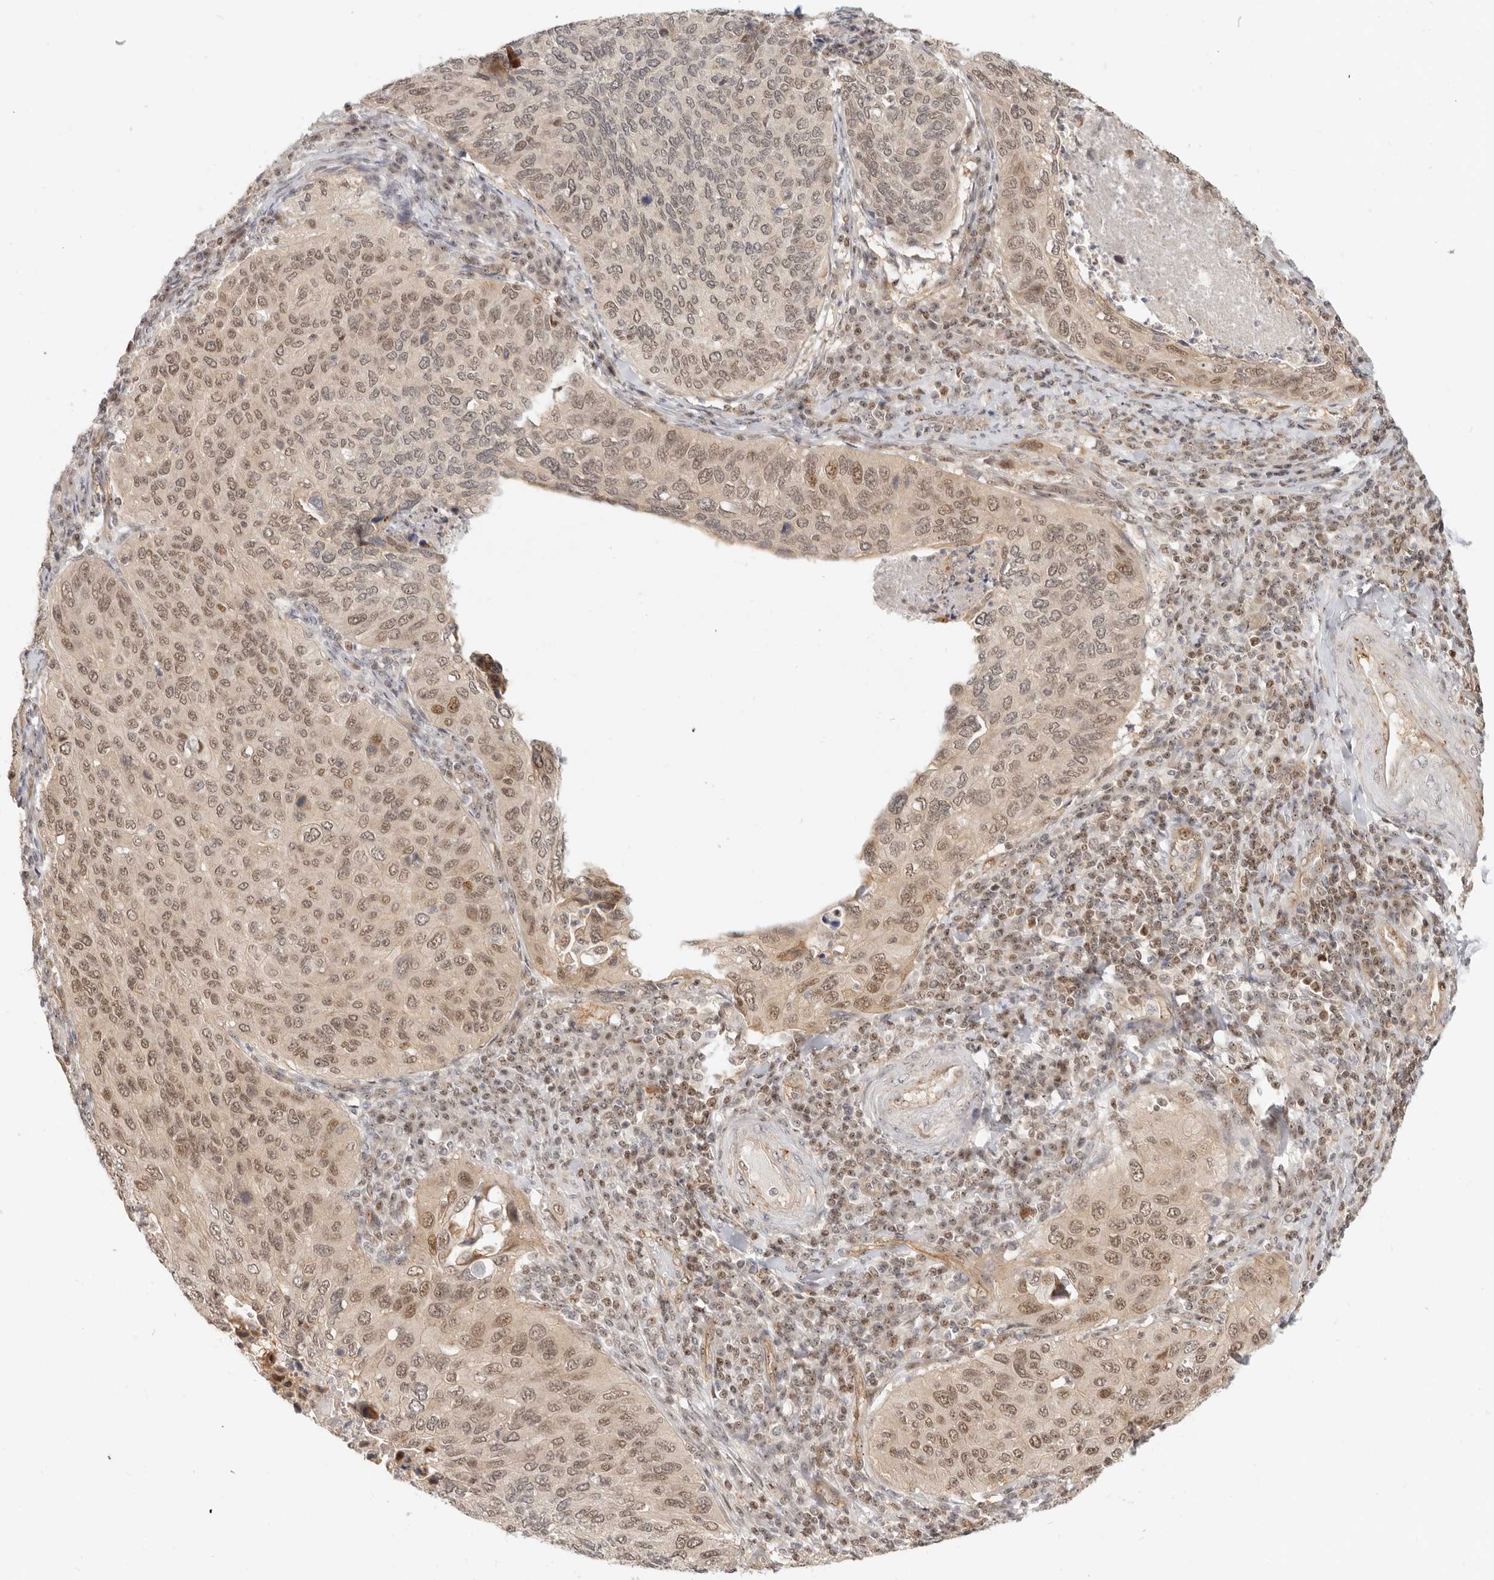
{"staining": {"intensity": "moderate", "quantity": ">75%", "location": "nuclear"}, "tissue": "cervical cancer", "cell_type": "Tumor cells", "image_type": "cancer", "snomed": [{"axis": "morphology", "description": "Squamous cell carcinoma, NOS"}, {"axis": "topography", "description": "Cervix"}], "caption": "Protein analysis of cervical squamous cell carcinoma tissue reveals moderate nuclear expression in approximately >75% of tumor cells.", "gene": "BAP1", "patient": {"sex": "female", "age": 38}}